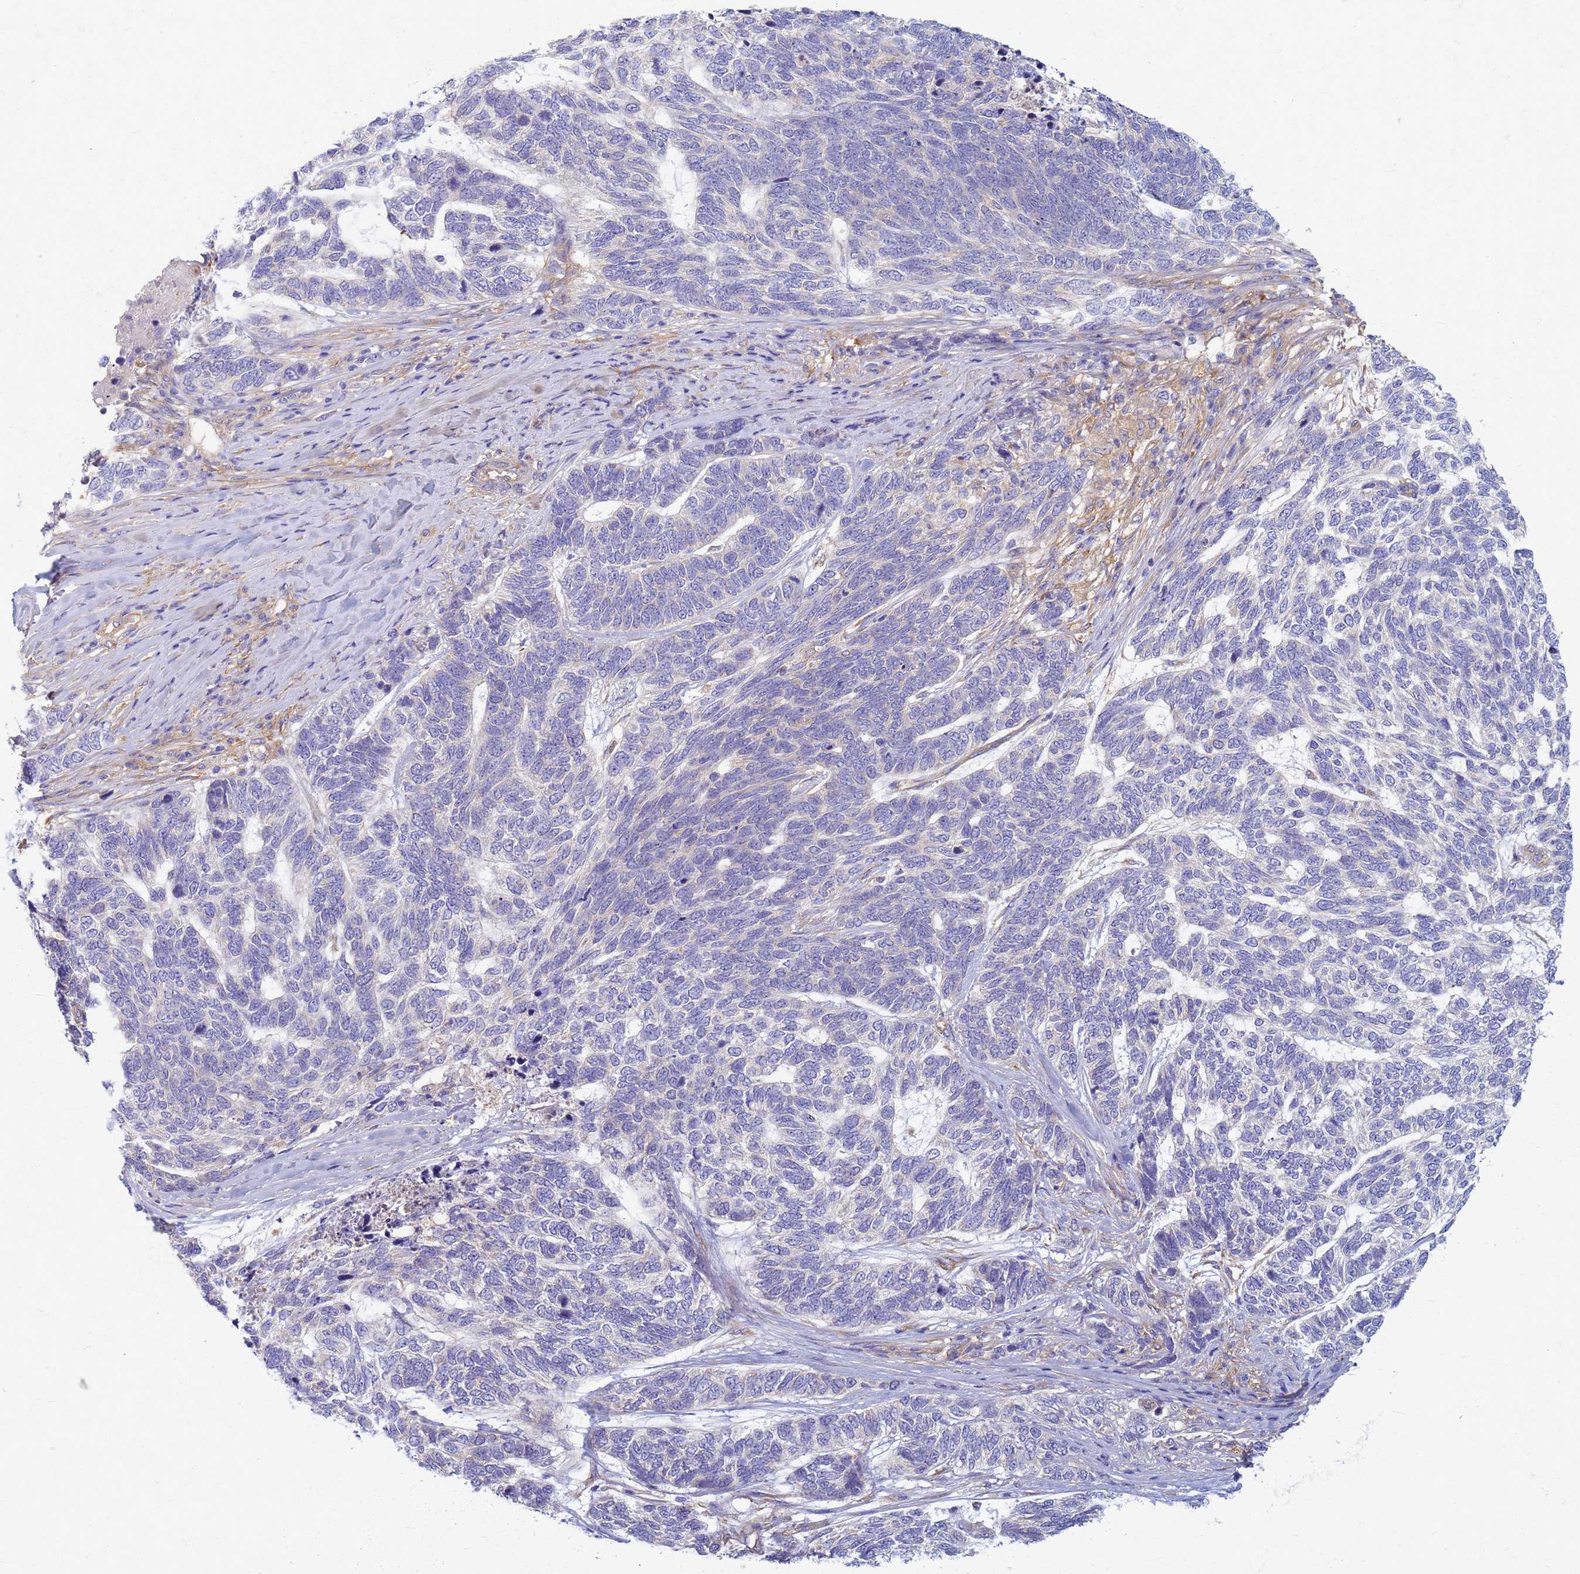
{"staining": {"intensity": "negative", "quantity": "none", "location": "none"}, "tissue": "skin cancer", "cell_type": "Tumor cells", "image_type": "cancer", "snomed": [{"axis": "morphology", "description": "Basal cell carcinoma"}, {"axis": "topography", "description": "Skin"}], "caption": "High magnification brightfield microscopy of basal cell carcinoma (skin) stained with DAB (3,3'-diaminobenzidine) (brown) and counterstained with hematoxylin (blue): tumor cells show no significant expression.", "gene": "EEA1", "patient": {"sex": "female", "age": 65}}